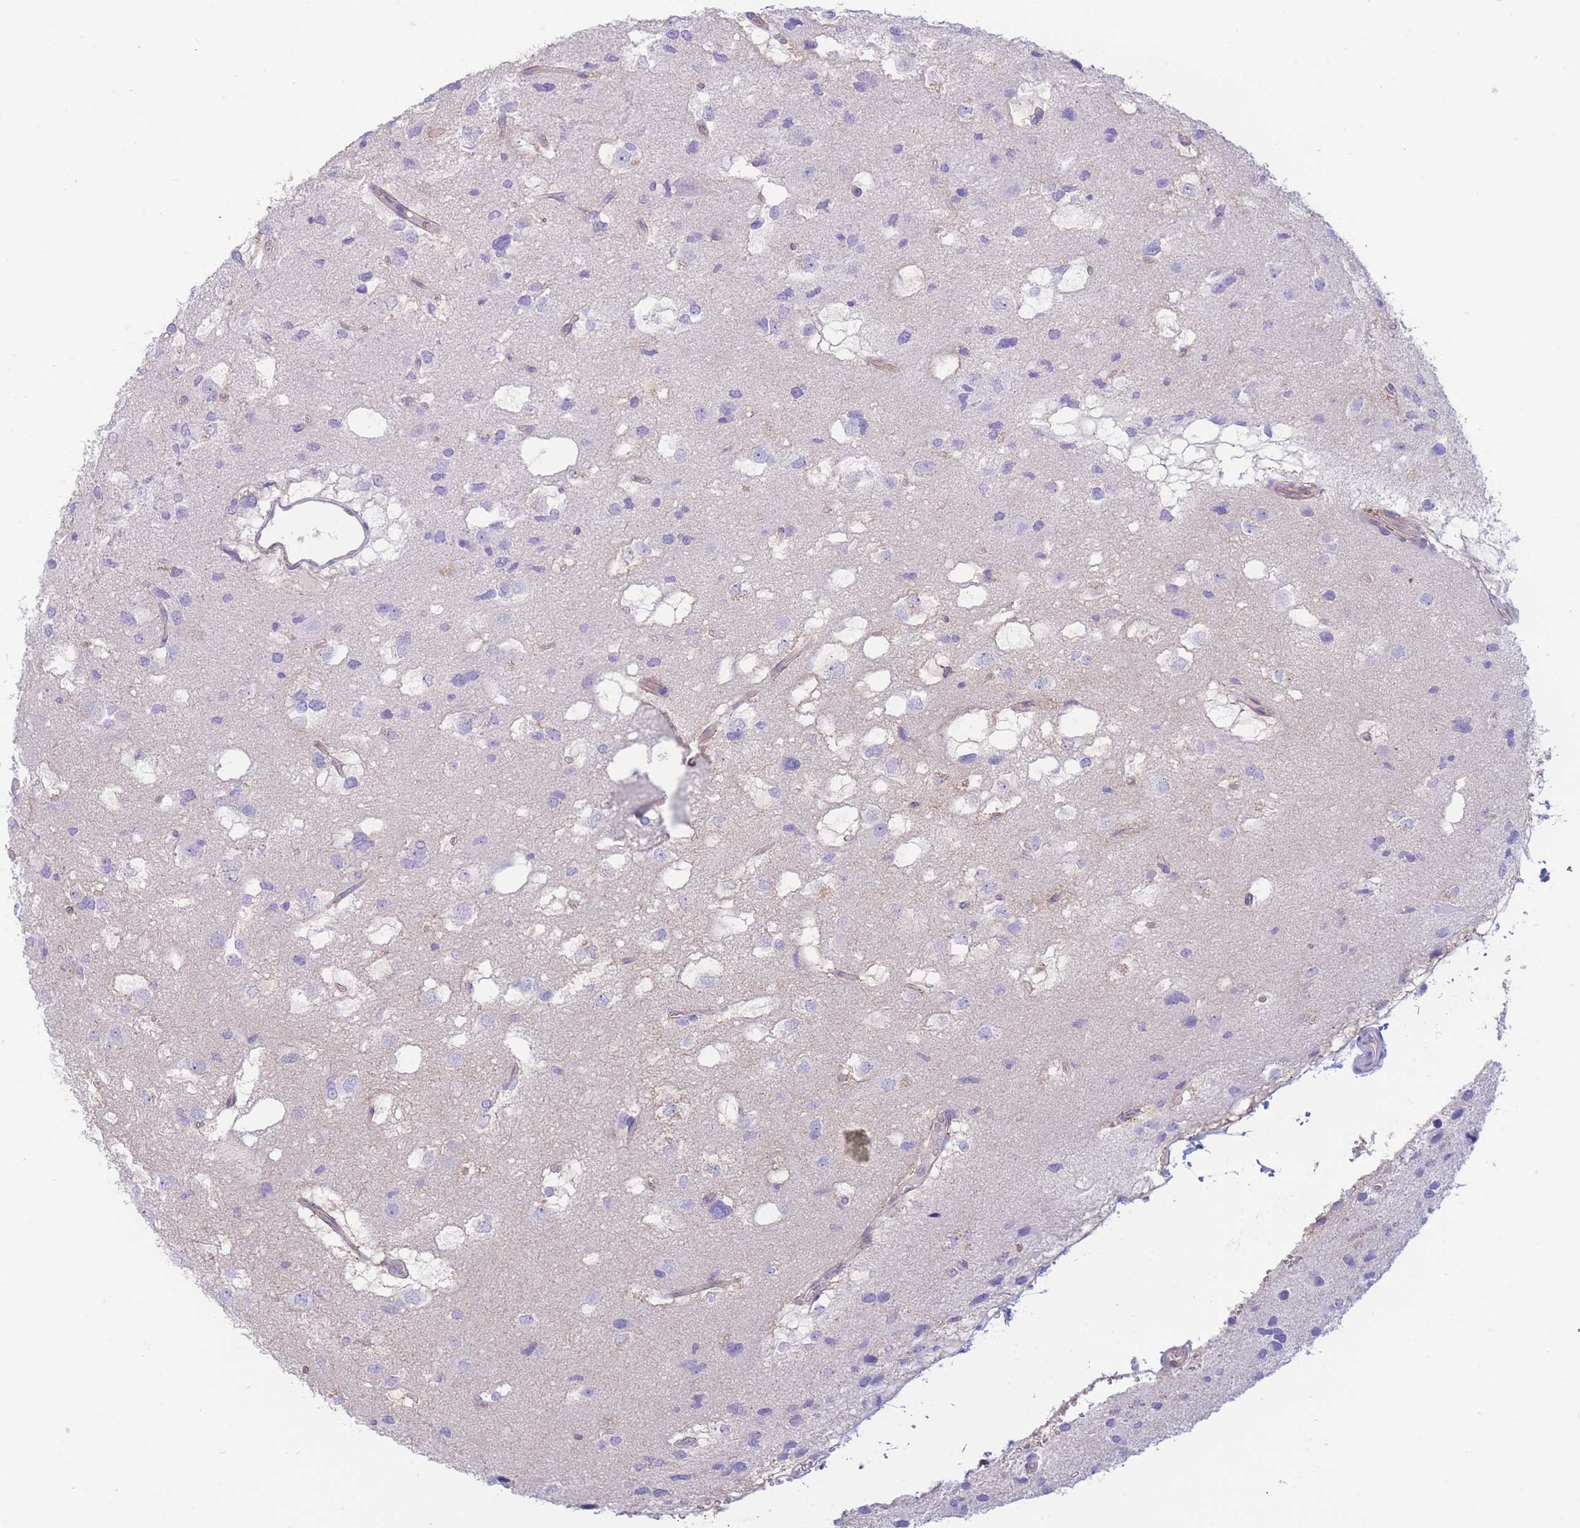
{"staining": {"intensity": "negative", "quantity": "none", "location": "none"}, "tissue": "glioma", "cell_type": "Tumor cells", "image_type": "cancer", "snomed": [{"axis": "morphology", "description": "Glioma, malignant, High grade"}, {"axis": "topography", "description": "Brain"}], "caption": "Protein analysis of malignant high-grade glioma demonstrates no significant expression in tumor cells. (DAB IHC, high magnification).", "gene": "SULT1A1", "patient": {"sex": "male", "age": 53}}